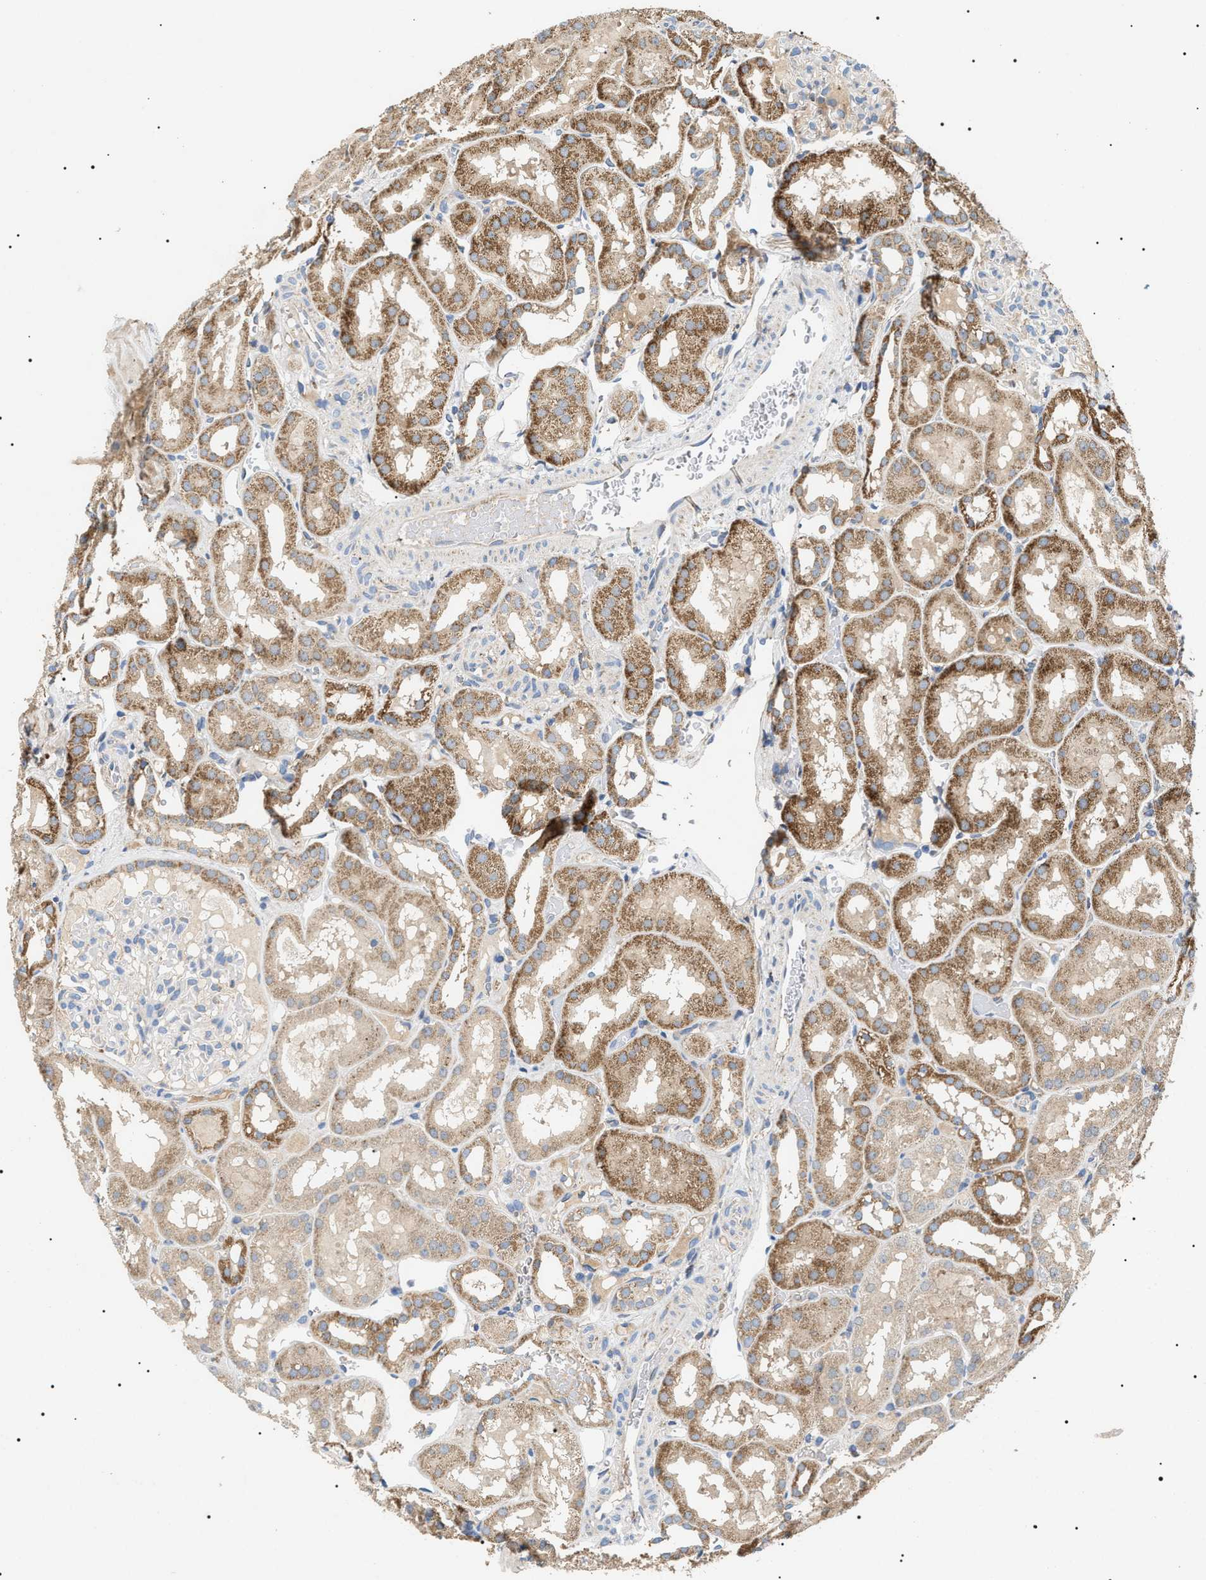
{"staining": {"intensity": "moderate", "quantity": "<25%", "location": "cytoplasmic/membranous"}, "tissue": "kidney", "cell_type": "Cells in glomeruli", "image_type": "normal", "snomed": [{"axis": "morphology", "description": "Normal tissue, NOS"}, {"axis": "topography", "description": "Kidney"}, {"axis": "topography", "description": "Urinary bladder"}], "caption": "Protein staining displays moderate cytoplasmic/membranous staining in approximately <25% of cells in glomeruli in normal kidney. (IHC, brightfield microscopy, high magnification).", "gene": "OXSM", "patient": {"sex": "male", "age": 16}}